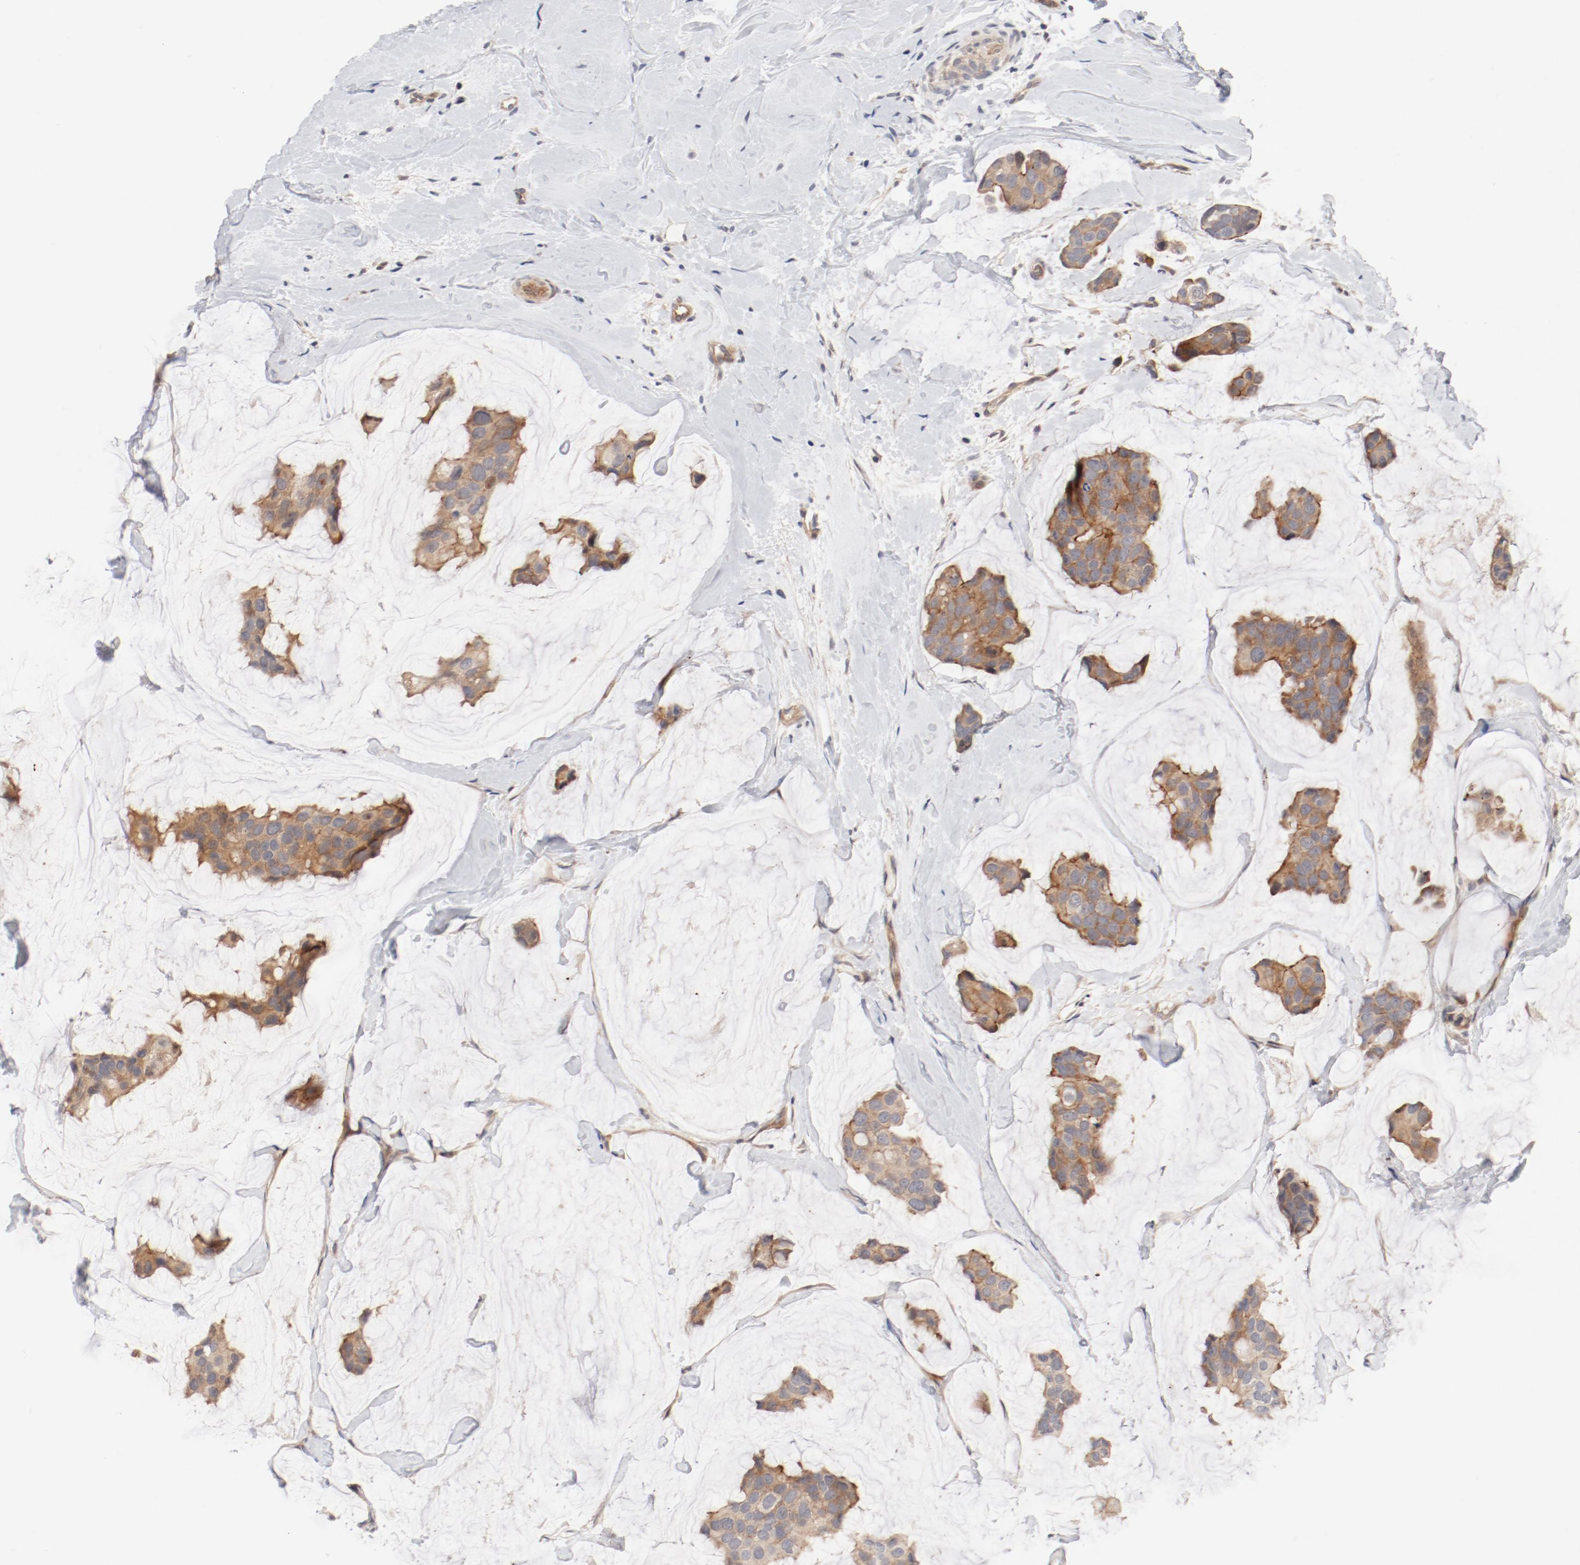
{"staining": {"intensity": "moderate", "quantity": ">75%", "location": "cytoplasmic/membranous"}, "tissue": "breast cancer", "cell_type": "Tumor cells", "image_type": "cancer", "snomed": [{"axis": "morphology", "description": "Normal tissue, NOS"}, {"axis": "morphology", "description": "Duct carcinoma"}, {"axis": "topography", "description": "Breast"}], "caption": "Breast cancer tissue reveals moderate cytoplasmic/membranous expression in about >75% of tumor cells, visualized by immunohistochemistry.", "gene": "ZNF267", "patient": {"sex": "female", "age": 50}}